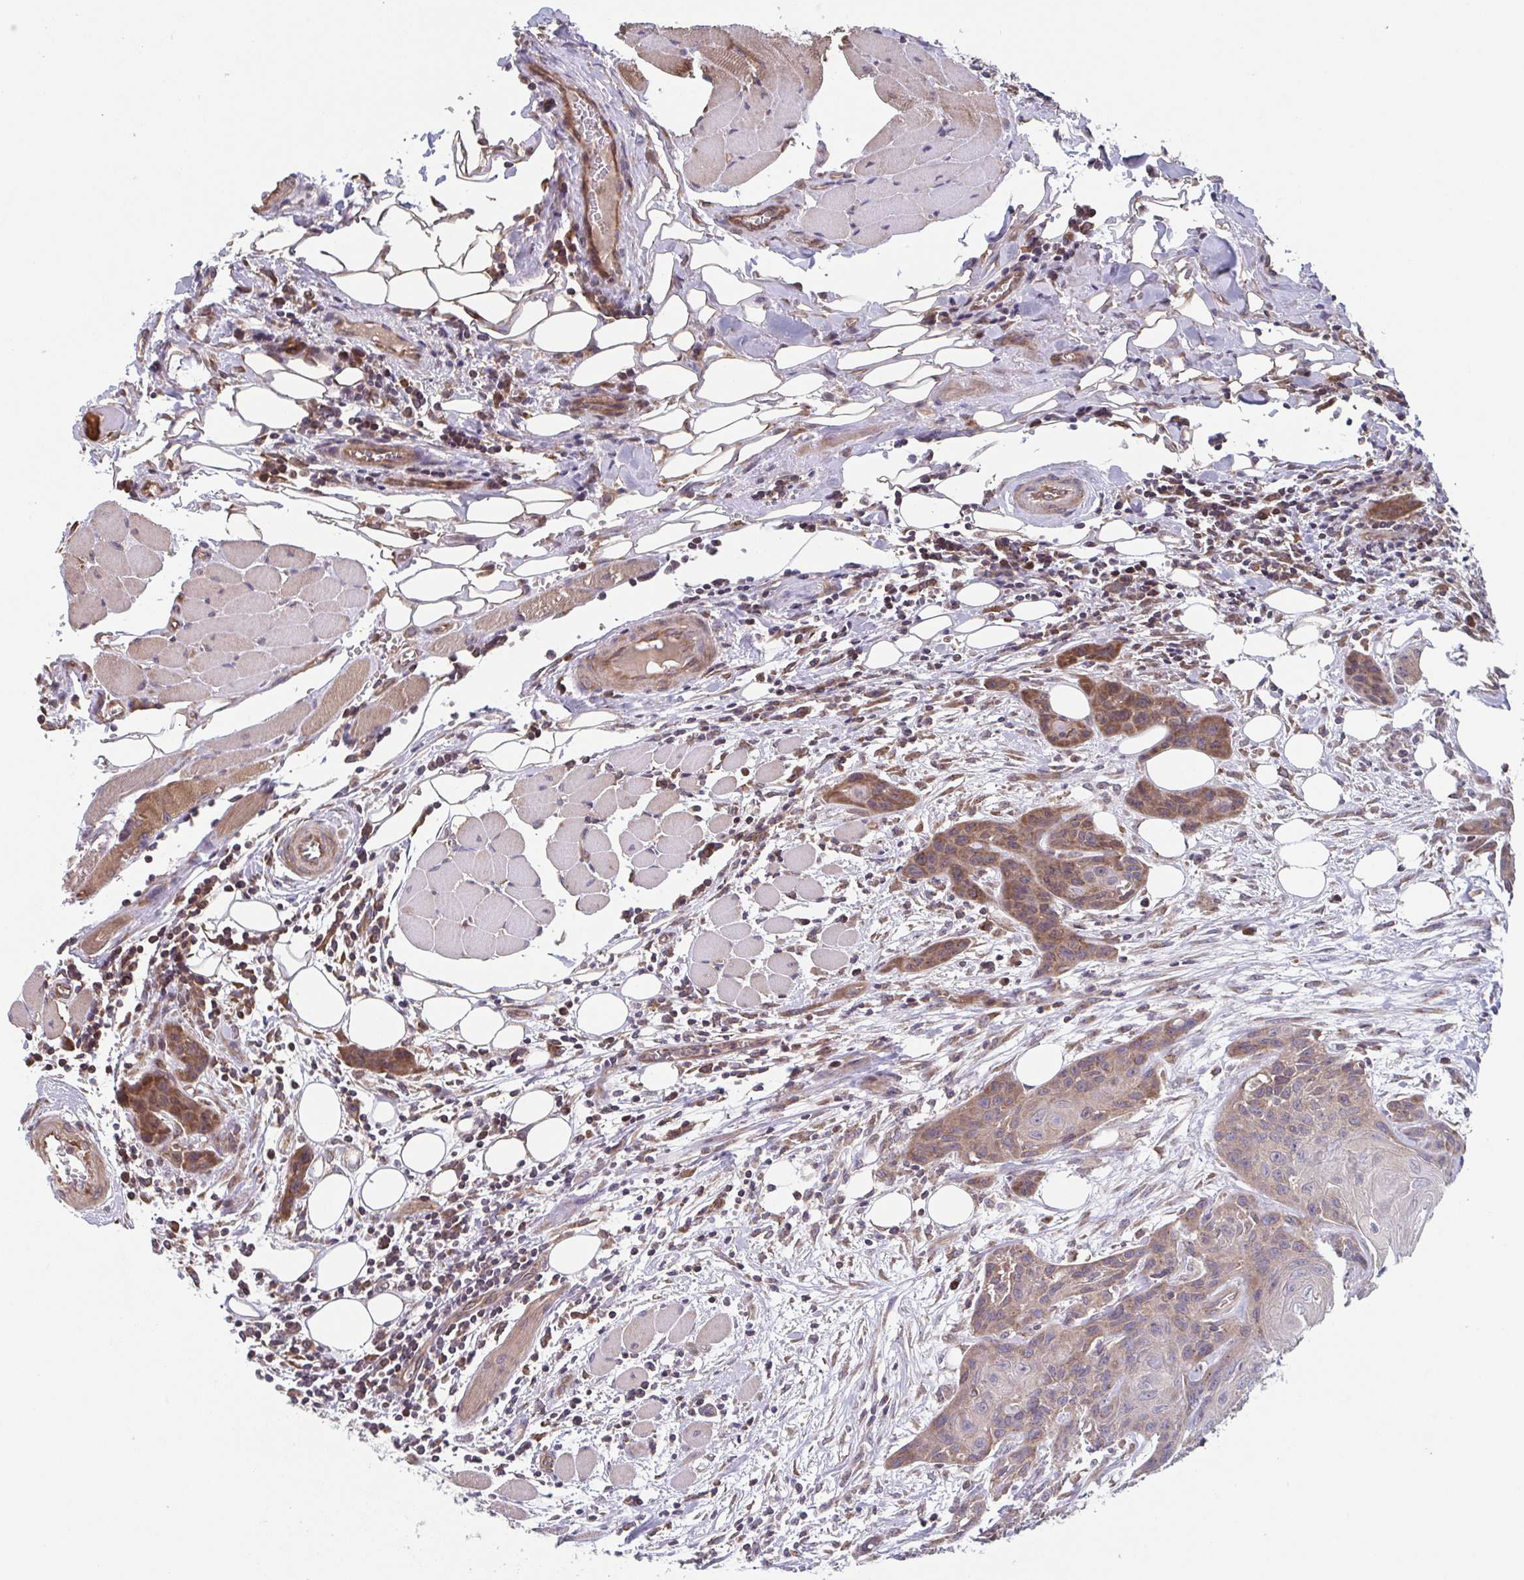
{"staining": {"intensity": "moderate", "quantity": "25%-75%", "location": "cytoplasmic/membranous"}, "tissue": "head and neck cancer", "cell_type": "Tumor cells", "image_type": "cancer", "snomed": [{"axis": "morphology", "description": "Squamous cell carcinoma, NOS"}, {"axis": "topography", "description": "Oral tissue"}, {"axis": "topography", "description": "Head-Neck"}], "caption": "This image displays IHC staining of head and neck cancer (squamous cell carcinoma), with medium moderate cytoplasmic/membranous staining in about 25%-75% of tumor cells.", "gene": "COPB1", "patient": {"sex": "male", "age": 58}}